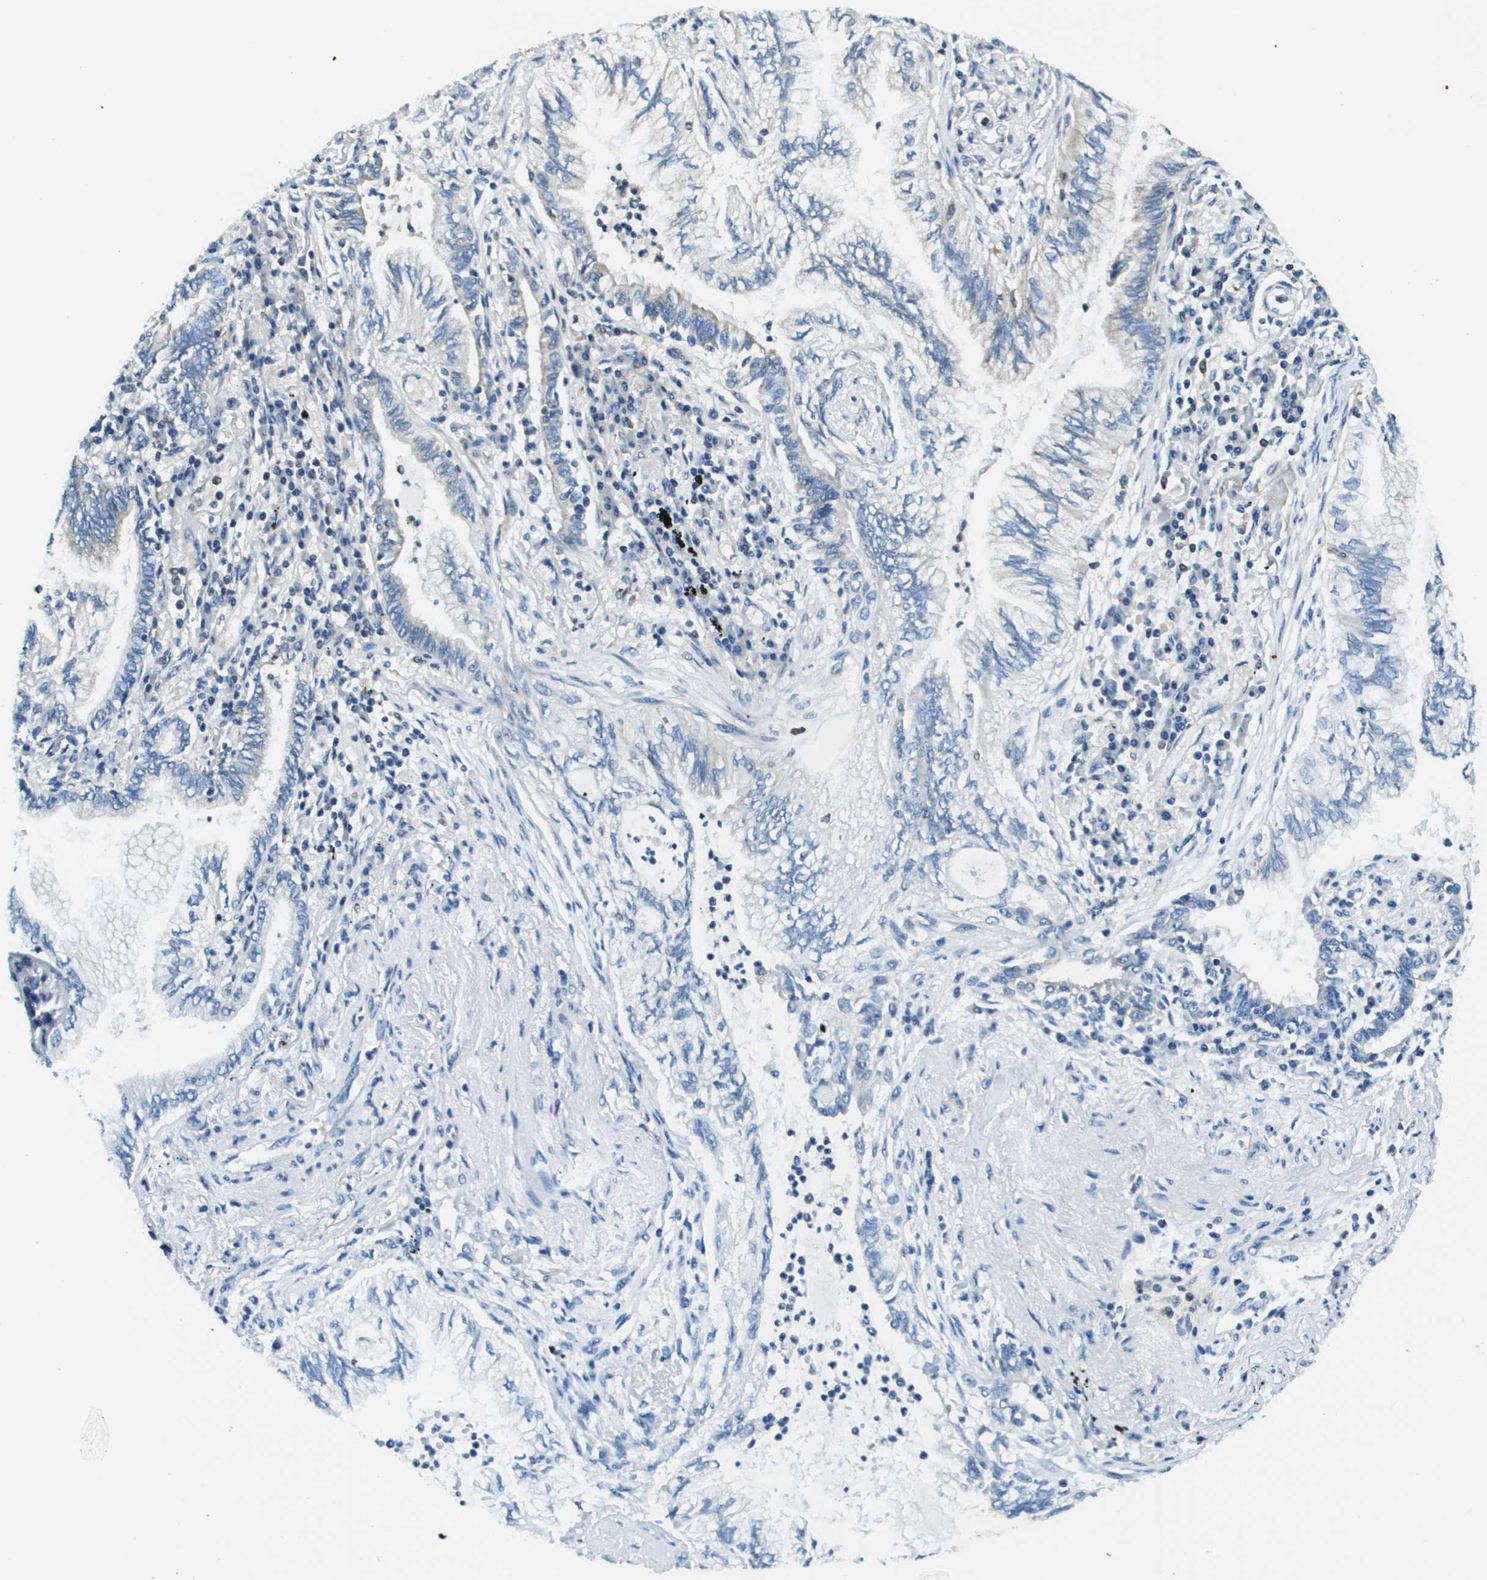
{"staining": {"intensity": "negative", "quantity": "none", "location": "none"}, "tissue": "lung cancer", "cell_type": "Tumor cells", "image_type": "cancer", "snomed": [{"axis": "morphology", "description": "Normal tissue, NOS"}, {"axis": "morphology", "description": "Adenocarcinoma, NOS"}, {"axis": "topography", "description": "Bronchus"}, {"axis": "topography", "description": "Lung"}], "caption": "A photomicrograph of human adenocarcinoma (lung) is negative for staining in tumor cells.", "gene": "CNPY3", "patient": {"sex": "female", "age": 70}}